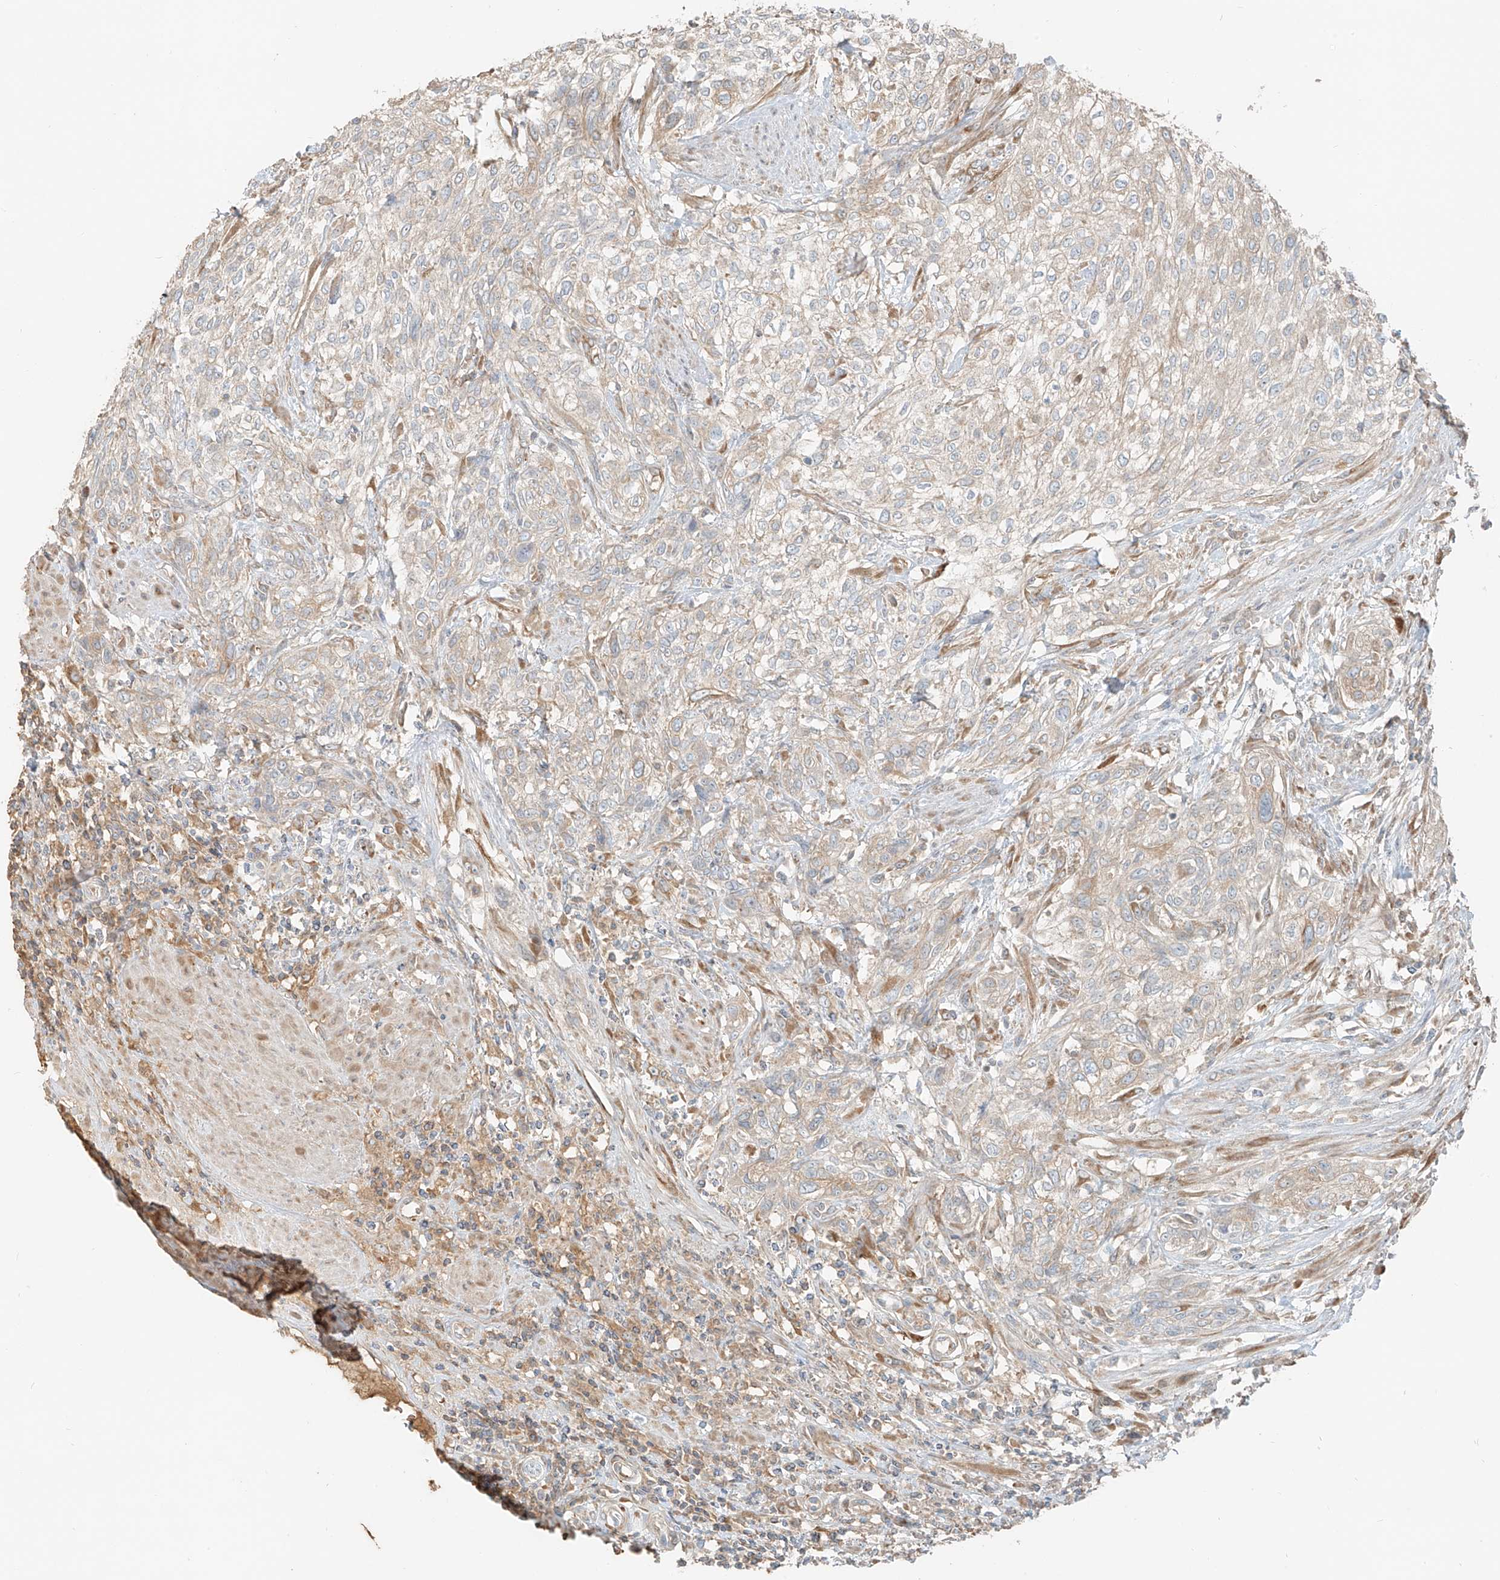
{"staining": {"intensity": "weak", "quantity": "<25%", "location": "cytoplasmic/membranous"}, "tissue": "urothelial cancer", "cell_type": "Tumor cells", "image_type": "cancer", "snomed": [{"axis": "morphology", "description": "Urothelial carcinoma, High grade"}, {"axis": "topography", "description": "Urinary bladder"}], "caption": "This is an immunohistochemistry histopathology image of human urothelial carcinoma (high-grade). There is no staining in tumor cells.", "gene": "FSTL1", "patient": {"sex": "male", "age": 35}}